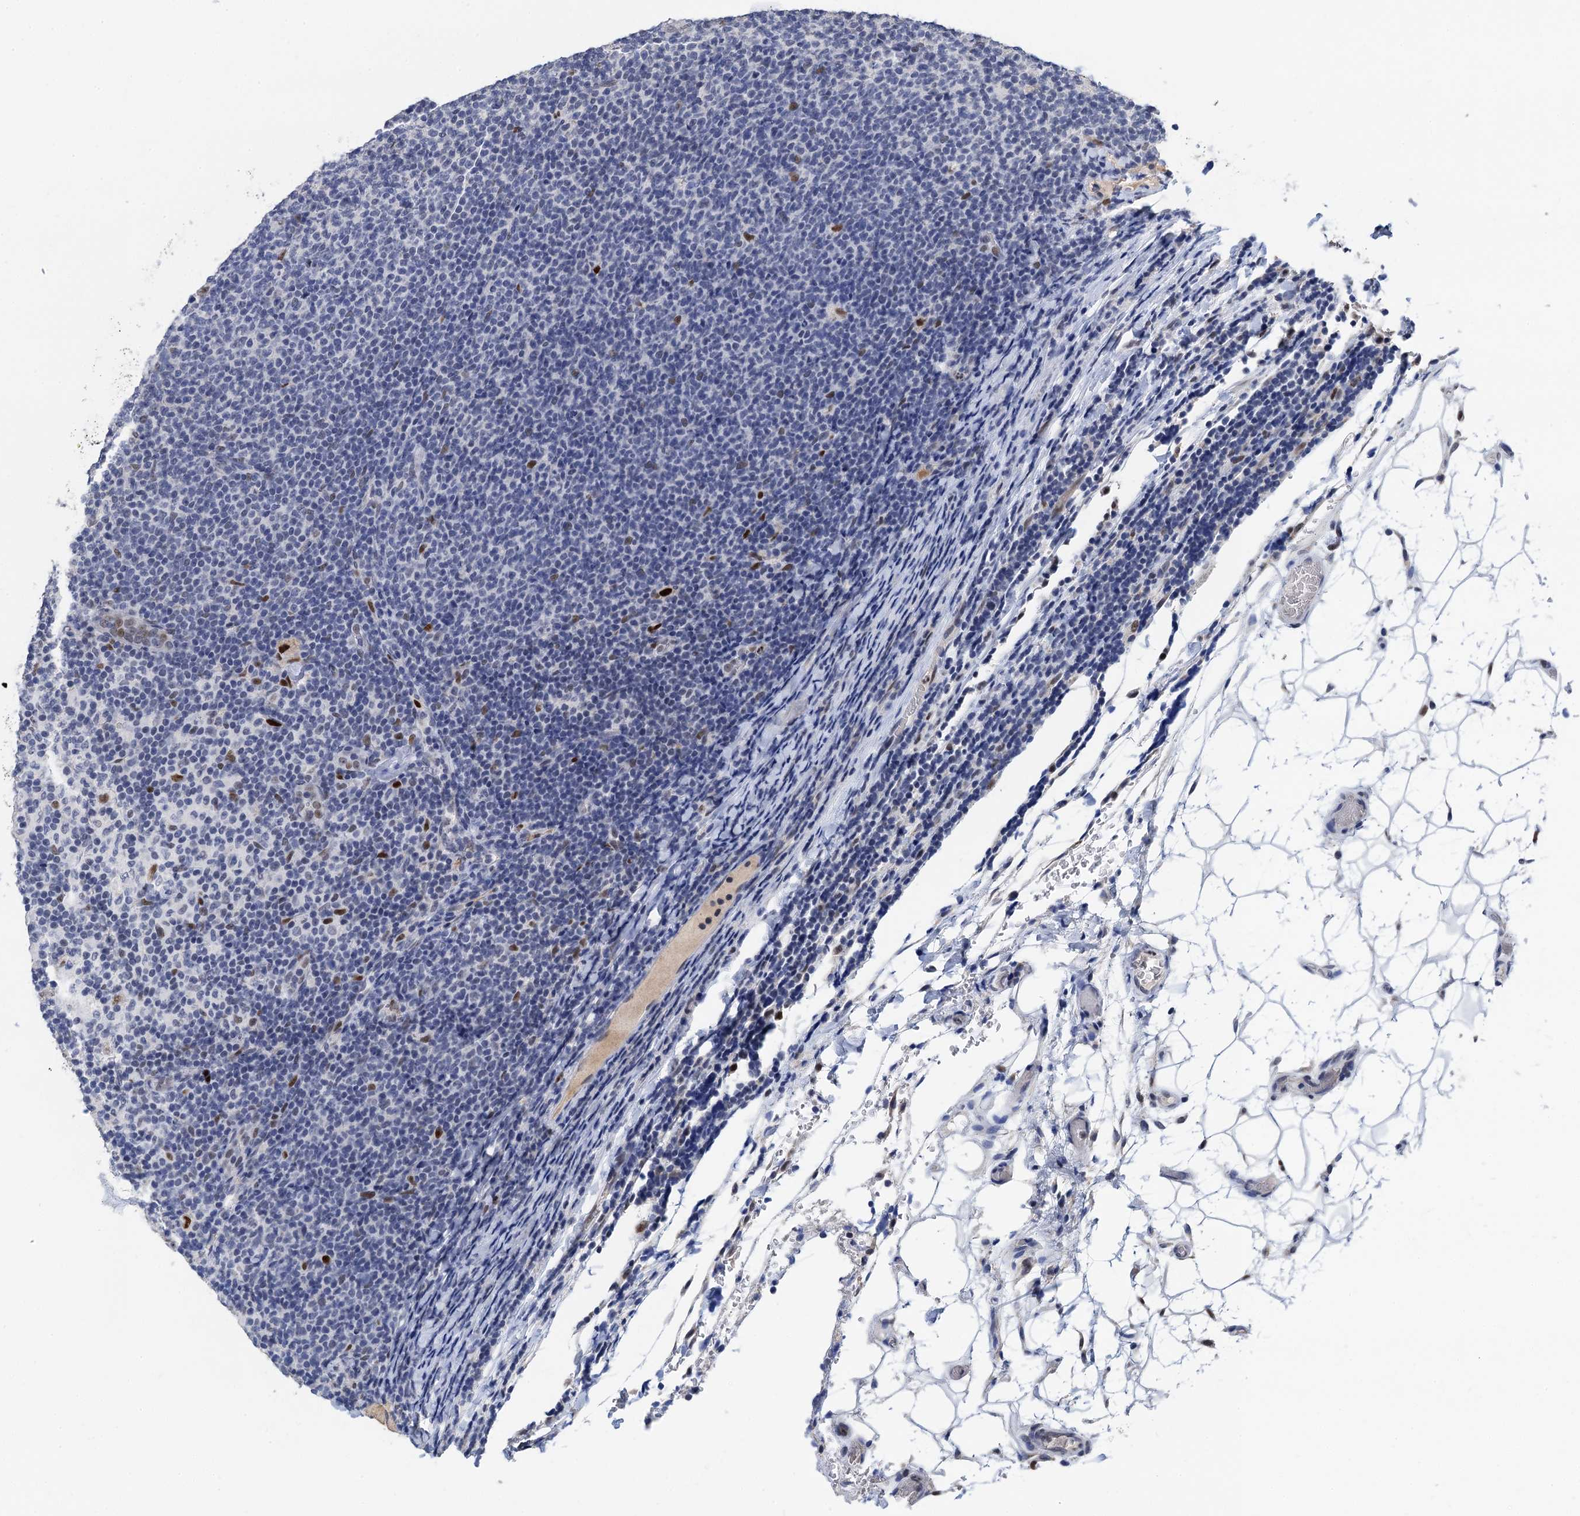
{"staining": {"intensity": "negative", "quantity": "none", "location": "none"}, "tissue": "lymphoma", "cell_type": "Tumor cells", "image_type": "cancer", "snomed": [{"axis": "morphology", "description": "Malignant lymphoma, non-Hodgkin's type, Low grade"}, {"axis": "topography", "description": "Lymph node"}], "caption": "An image of human malignant lymphoma, non-Hodgkin's type (low-grade) is negative for staining in tumor cells.", "gene": "TSEN34", "patient": {"sex": "male", "age": 66}}